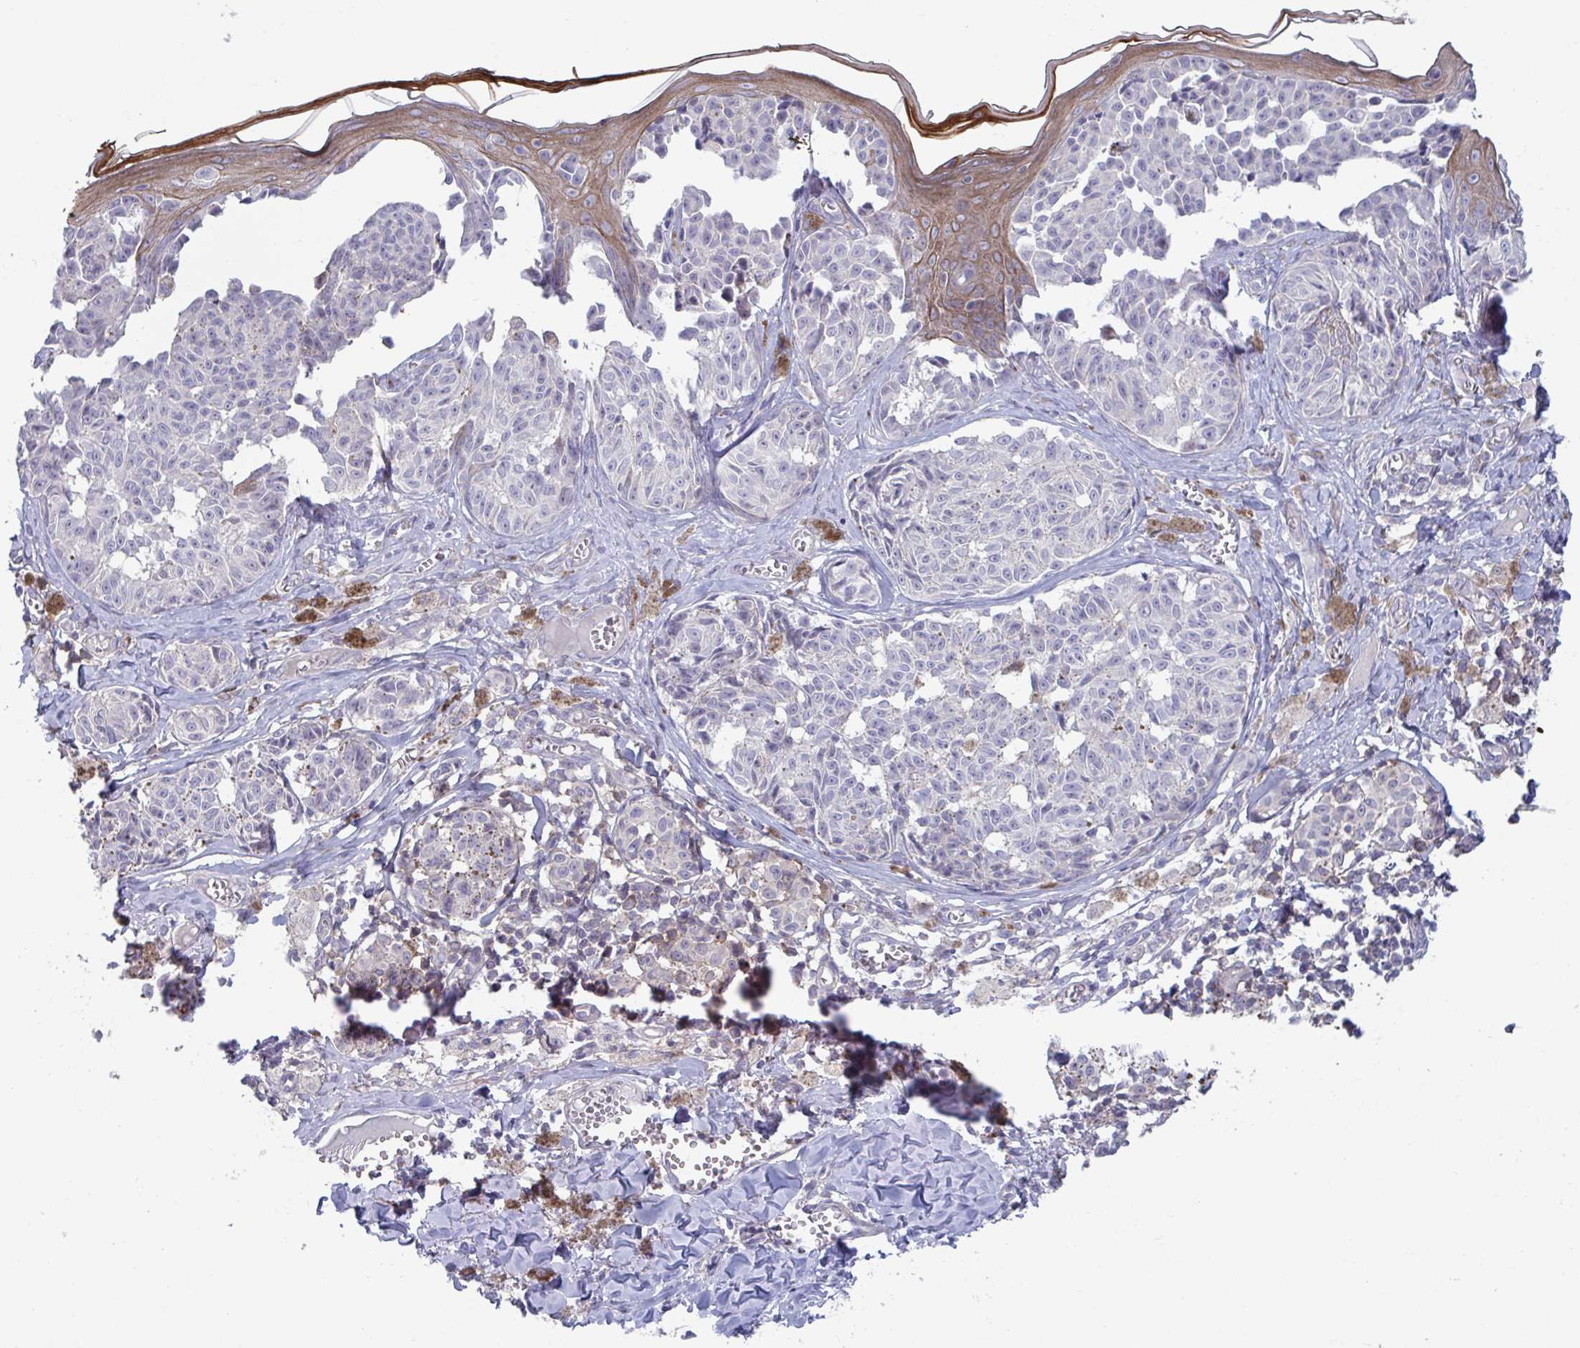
{"staining": {"intensity": "negative", "quantity": "none", "location": "none"}, "tissue": "melanoma", "cell_type": "Tumor cells", "image_type": "cancer", "snomed": [{"axis": "morphology", "description": "Malignant melanoma, NOS"}, {"axis": "topography", "description": "Skin"}], "caption": "This is an immunohistochemistry histopathology image of human melanoma. There is no positivity in tumor cells.", "gene": "STK26", "patient": {"sex": "female", "age": 43}}